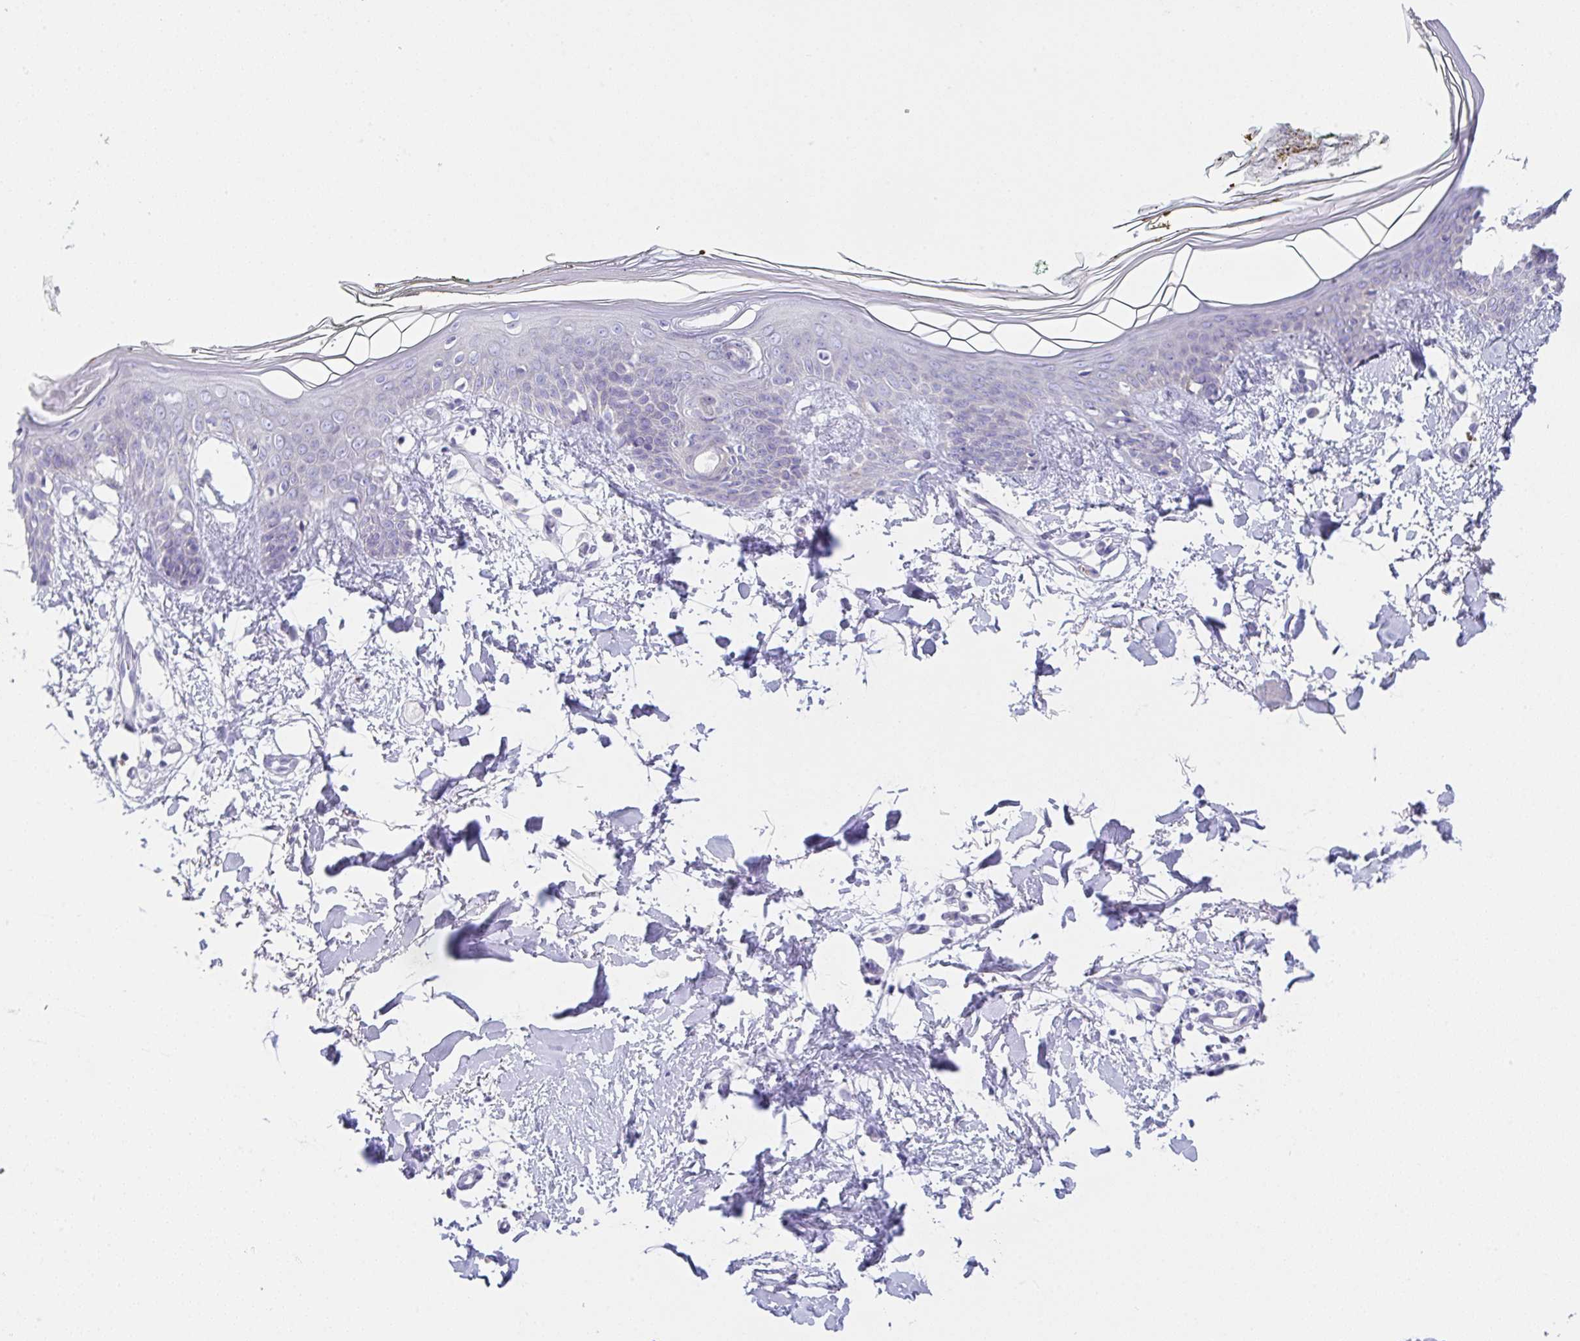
{"staining": {"intensity": "negative", "quantity": "none", "location": "none"}, "tissue": "skin", "cell_type": "Fibroblasts", "image_type": "normal", "snomed": [{"axis": "morphology", "description": "Normal tissue, NOS"}, {"axis": "topography", "description": "Skin"}], "caption": "A high-resolution histopathology image shows immunohistochemistry (IHC) staining of normal skin, which reveals no significant staining in fibroblasts.", "gene": "TRAF4", "patient": {"sex": "female", "age": 34}}